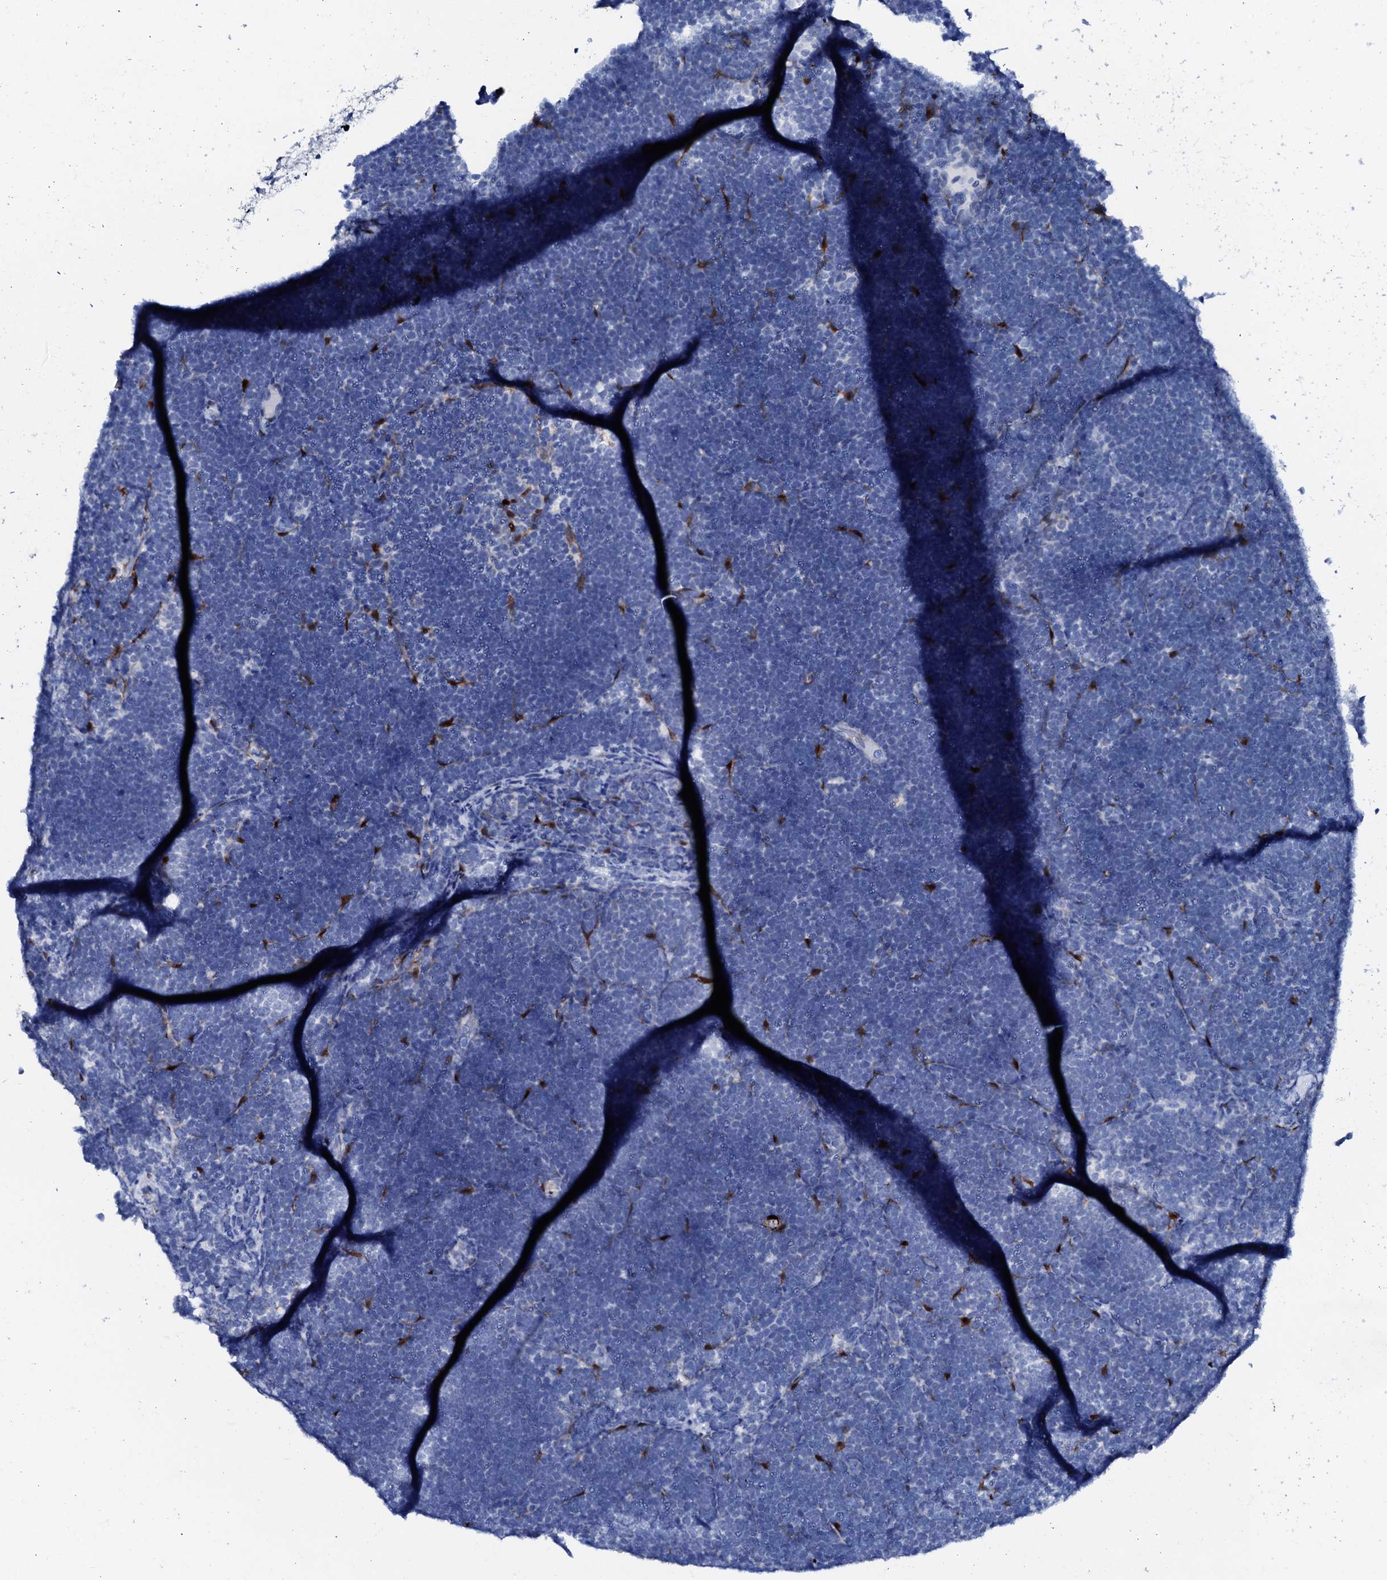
{"staining": {"intensity": "negative", "quantity": "none", "location": "none"}, "tissue": "lymphoma", "cell_type": "Tumor cells", "image_type": "cancer", "snomed": [{"axis": "morphology", "description": "Malignant lymphoma, non-Hodgkin's type, High grade"}, {"axis": "topography", "description": "Lymph node"}], "caption": "Tumor cells show no significant protein positivity in malignant lymphoma, non-Hodgkin's type (high-grade). (DAB (3,3'-diaminobenzidine) IHC, high magnification).", "gene": "NRIP2", "patient": {"sex": "male", "age": 13}}